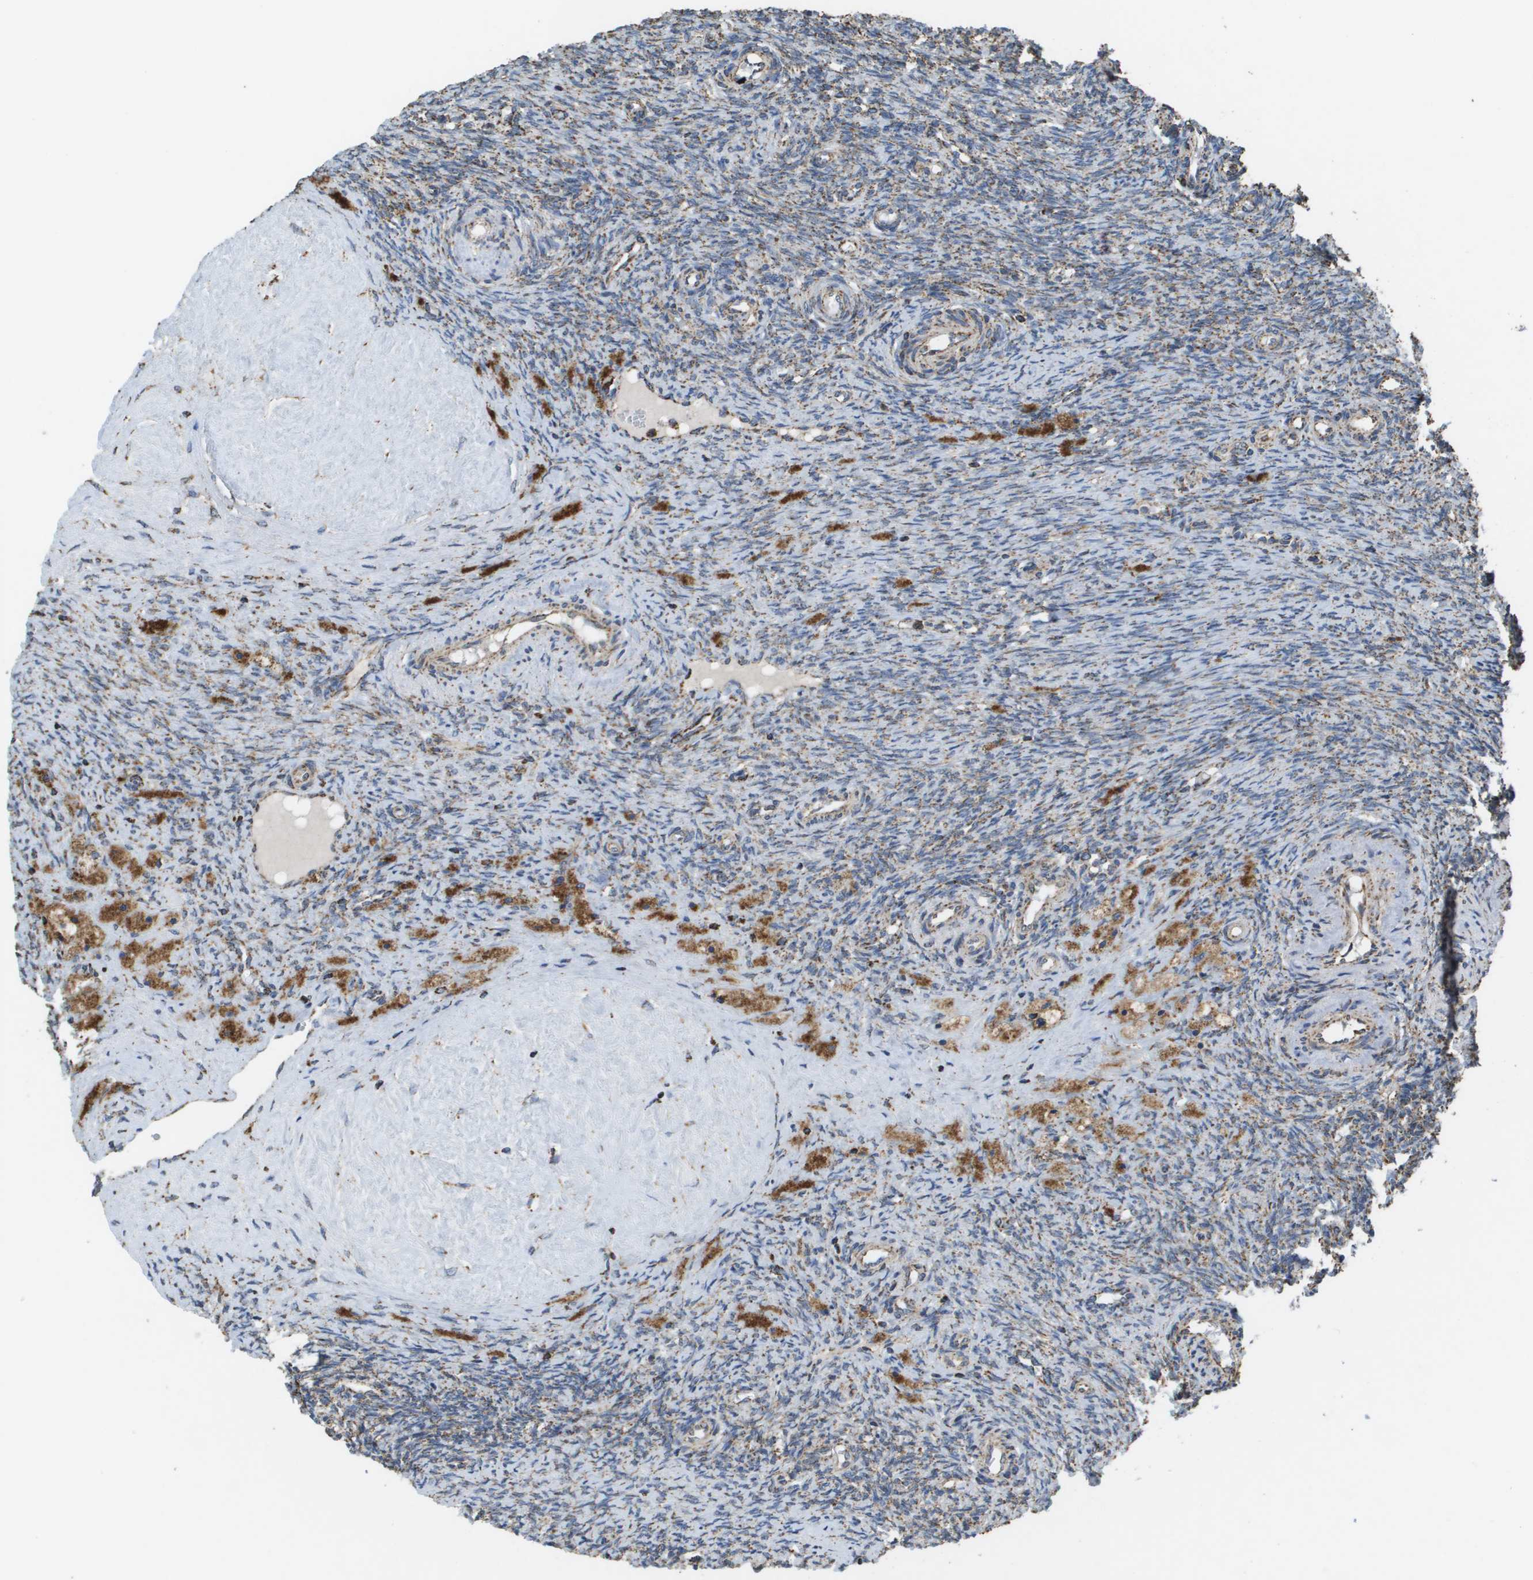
{"staining": {"intensity": "moderate", "quantity": ">75%", "location": "cytoplasmic/membranous"}, "tissue": "ovary", "cell_type": "Ovarian stroma cells", "image_type": "normal", "snomed": [{"axis": "morphology", "description": "Normal tissue, NOS"}, {"axis": "topography", "description": "Ovary"}], "caption": "Ovary stained with a brown dye exhibits moderate cytoplasmic/membranous positive staining in approximately >75% of ovarian stroma cells.", "gene": "HSPE1", "patient": {"sex": "female", "age": 41}}